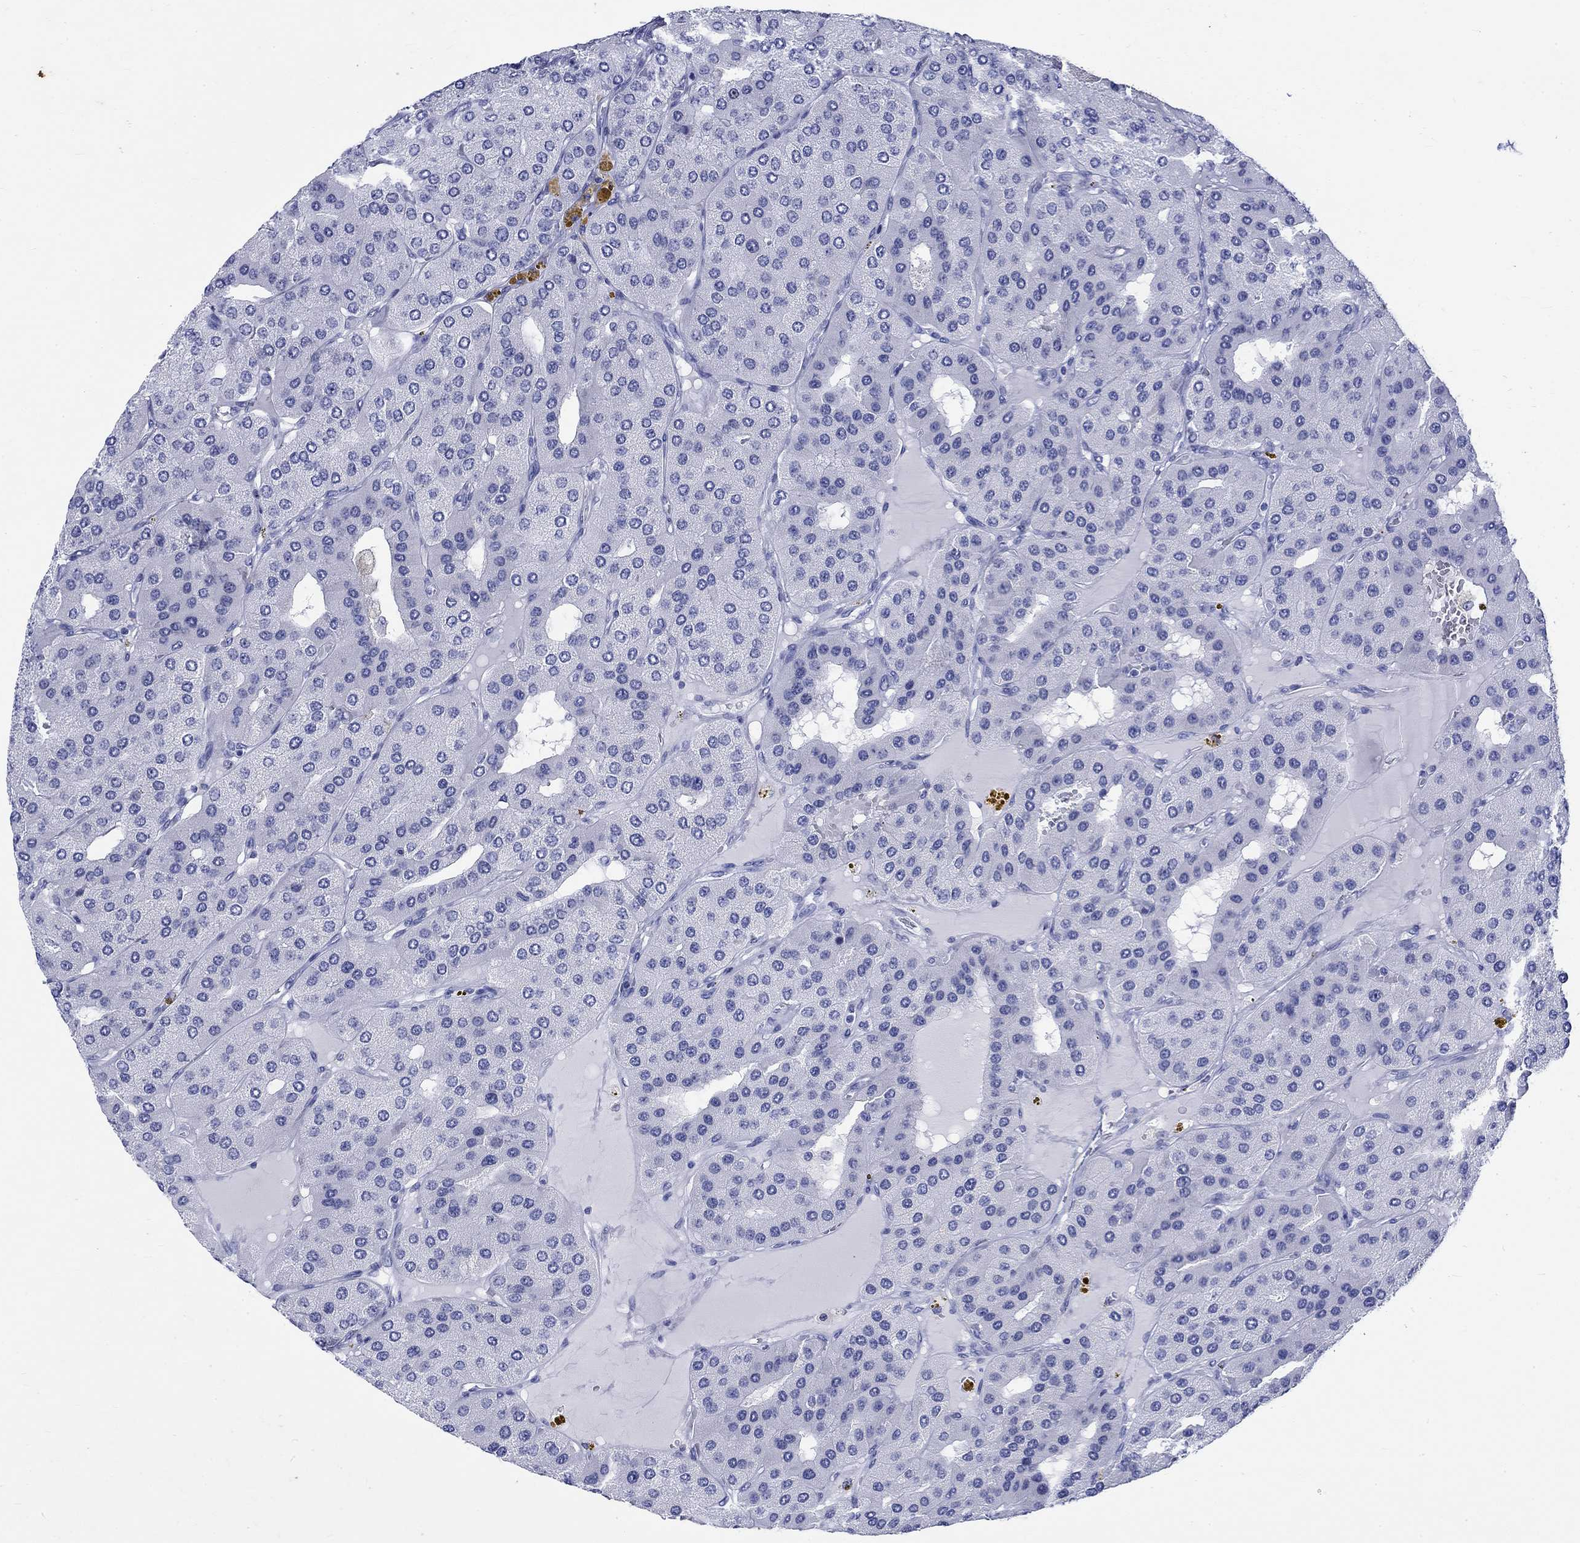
{"staining": {"intensity": "negative", "quantity": "none", "location": "none"}, "tissue": "parathyroid gland", "cell_type": "Glandular cells", "image_type": "normal", "snomed": [{"axis": "morphology", "description": "Normal tissue, NOS"}, {"axis": "morphology", "description": "Adenoma, NOS"}, {"axis": "topography", "description": "Parathyroid gland"}], "caption": "High magnification brightfield microscopy of benign parathyroid gland stained with DAB (brown) and counterstained with hematoxylin (blue): glandular cells show no significant staining.", "gene": "KRT76", "patient": {"sex": "female", "age": 86}}